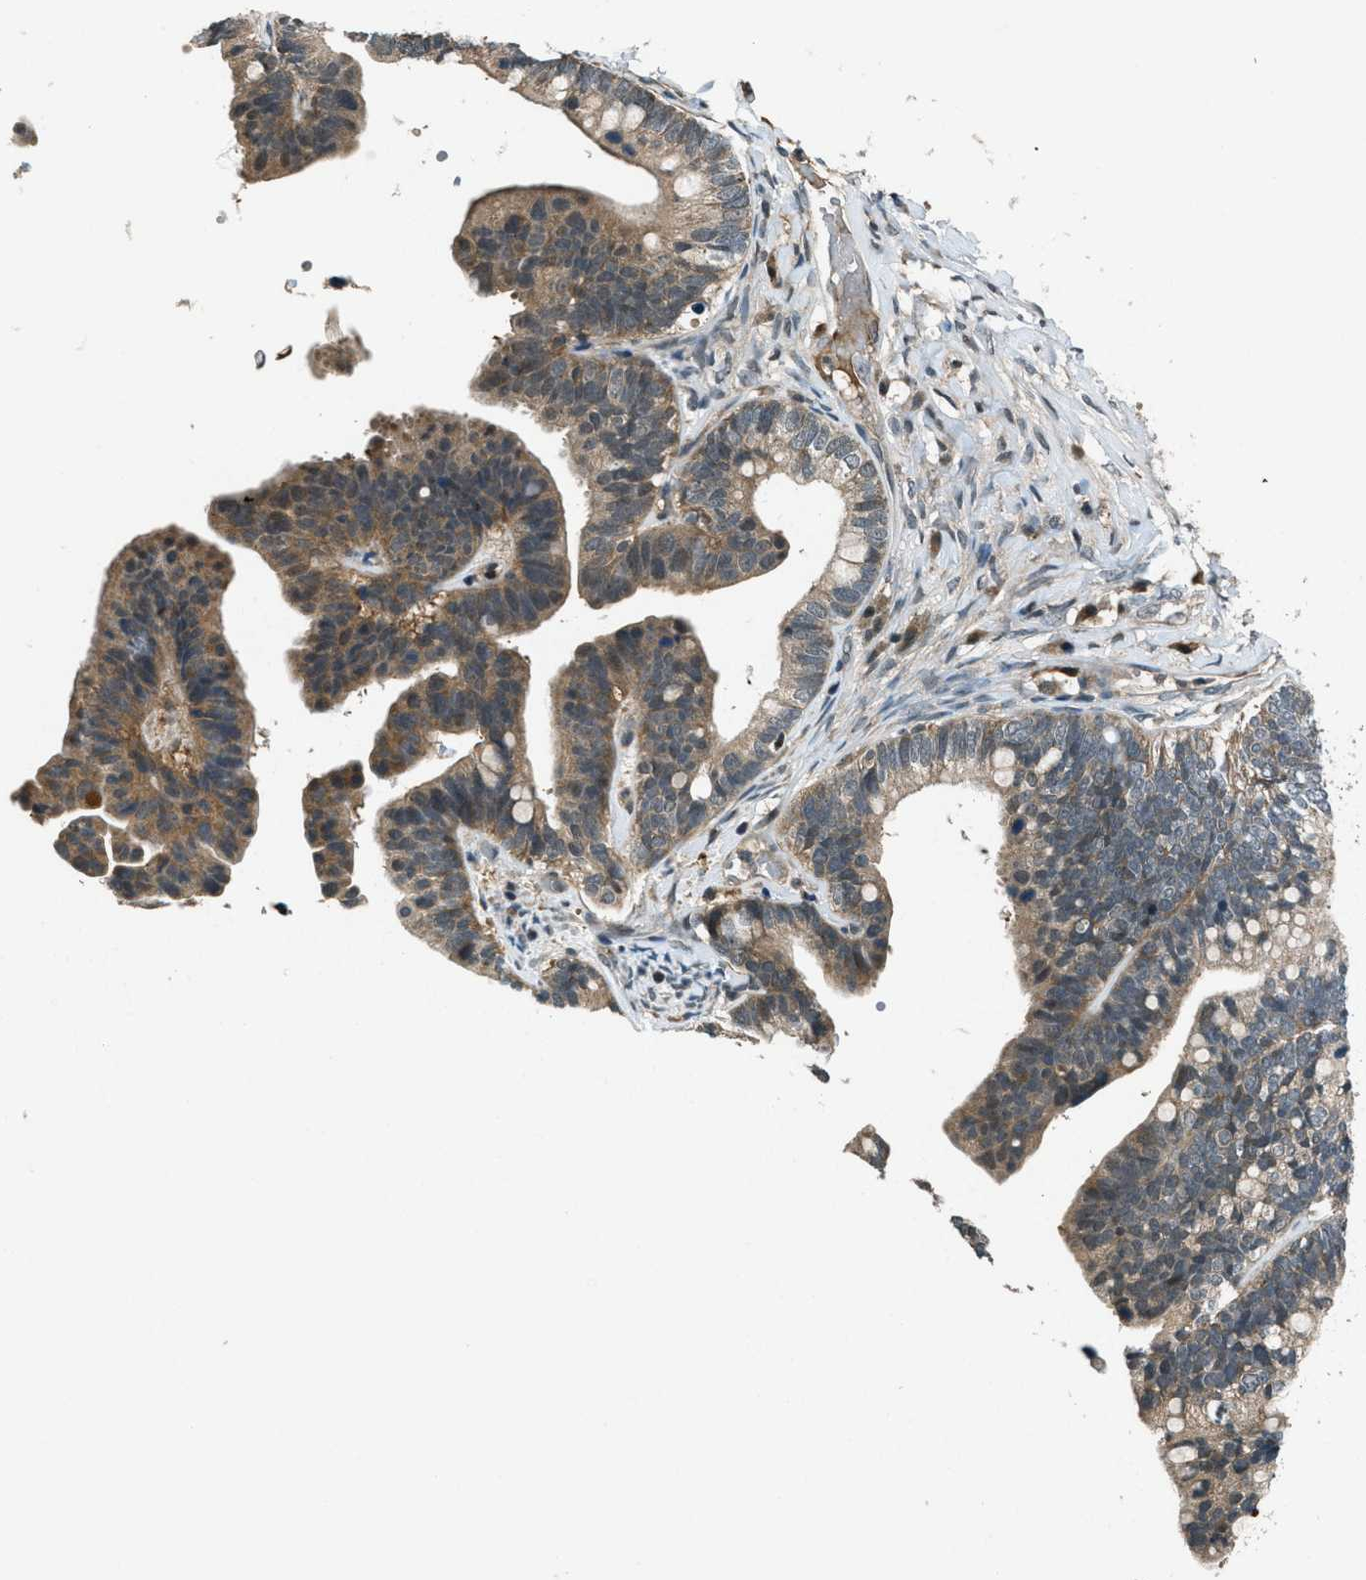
{"staining": {"intensity": "moderate", "quantity": ">75%", "location": "cytoplasmic/membranous"}, "tissue": "ovarian cancer", "cell_type": "Tumor cells", "image_type": "cancer", "snomed": [{"axis": "morphology", "description": "Cystadenocarcinoma, serous, NOS"}, {"axis": "topography", "description": "Ovary"}], "caption": "Ovarian cancer stained with a protein marker exhibits moderate staining in tumor cells.", "gene": "DUSP6", "patient": {"sex": "female", "age": 56}}